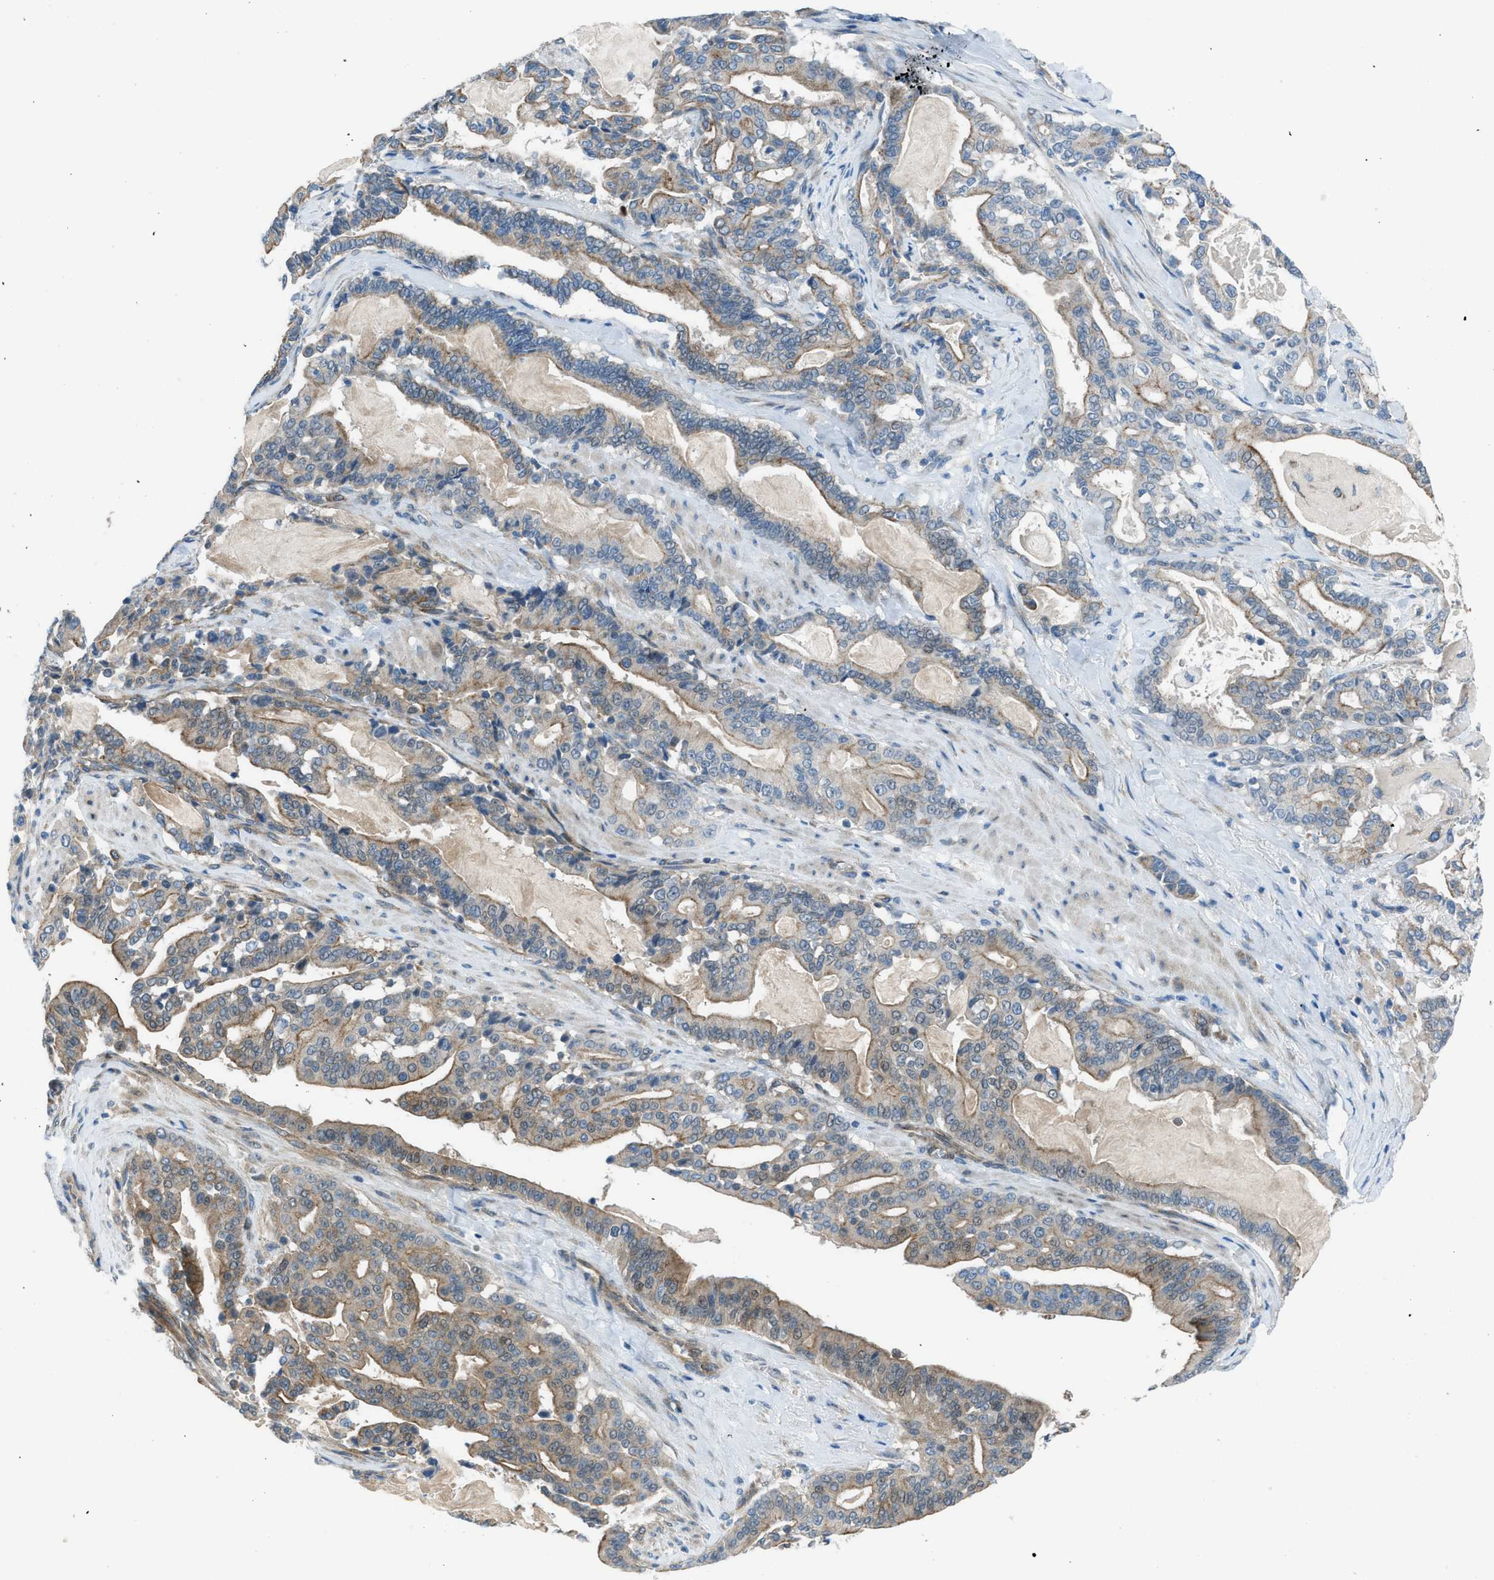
{"staining": {"intensity": "moderate", "quantity": ">75%", "location": "cytoplasmic/membranous"}, "tissue": "pancreatic cancer", "cell_type": "Tumor cells", "image_type": "cancer", "snomed": [{"axis": "morphology", "description": "Adenocarcinoma, NOS"}, {"axis": "topography", "description": "Pancreas"}], "caption": "Protein expression by IHC reveals moderate cytoplasmic/membranous positivity in approximately >75% of tumor cells in pancreatic adenocarcinoma.", "gene": "PRKN", "patient": {"sex": "male", "age": 63}}